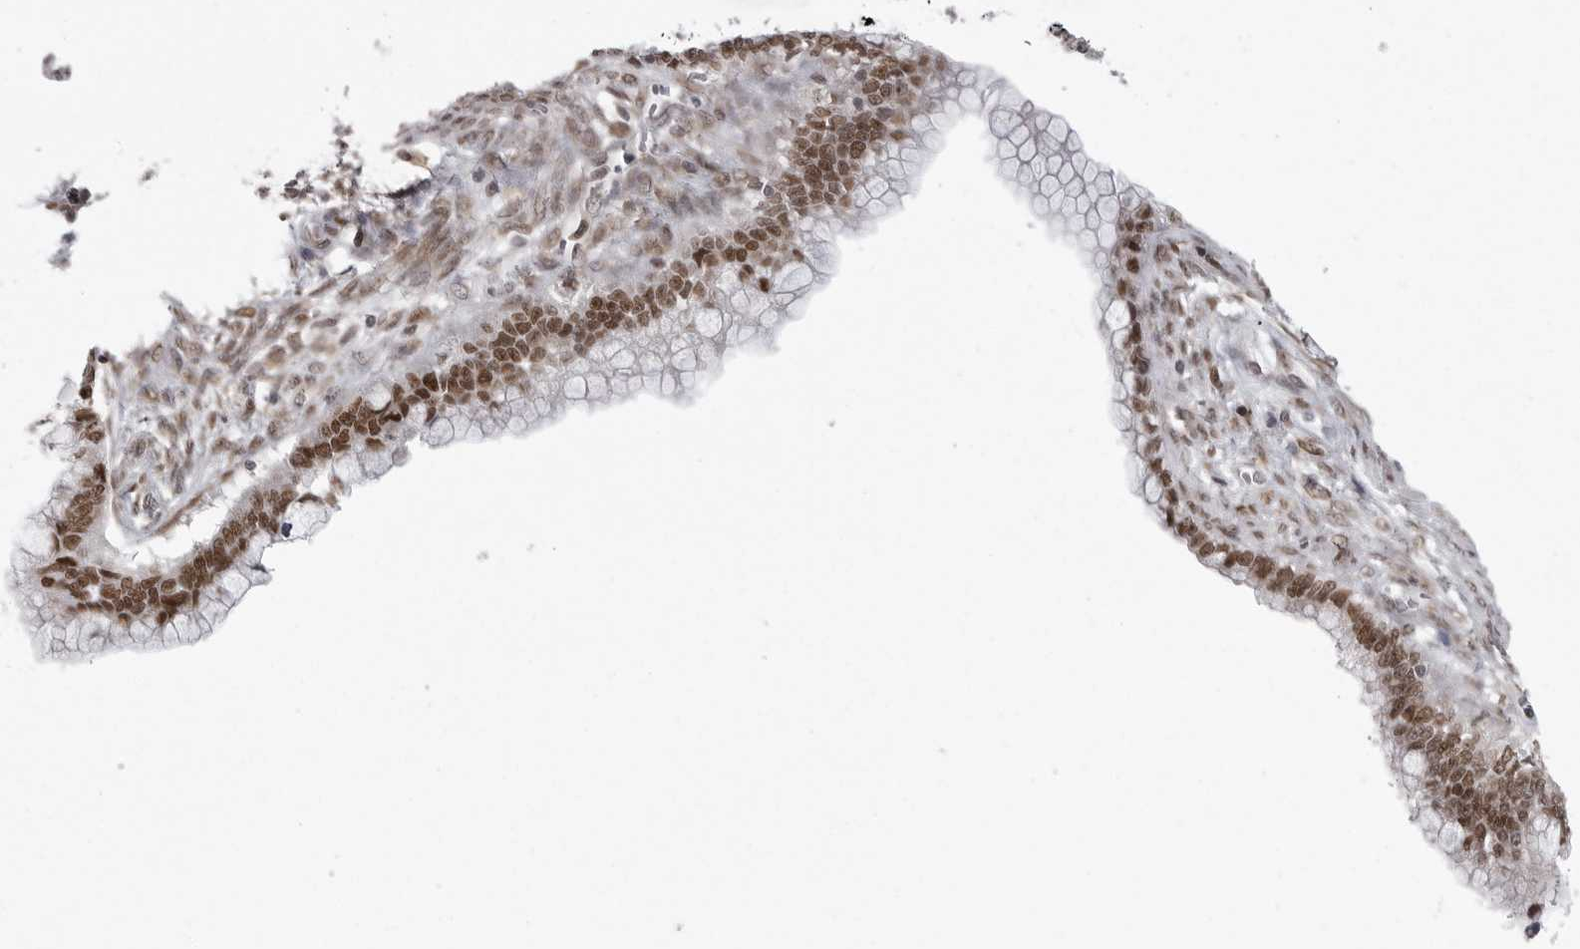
{"staining": {"intensity": "moderate", "quantity": ">75%", "location": "nuclear"}, "tissue": "cervical cancer", "cell_type": "Tumor cells", "image_type": "cancer", "snomed": [{"axis": "morphology", "description": "Adenocarcinoma, NOS"}, {"axis": "topography", "description": "Cervix"}], "caption": "Cervical cancer (adenocarcinoma) stained for a protein (brown) exhibits moderate nuclear positive positivity in approximately >75% of tumor cells.", "gene": "PRDM10", "patient": {"sex": "female", "age": 44}}